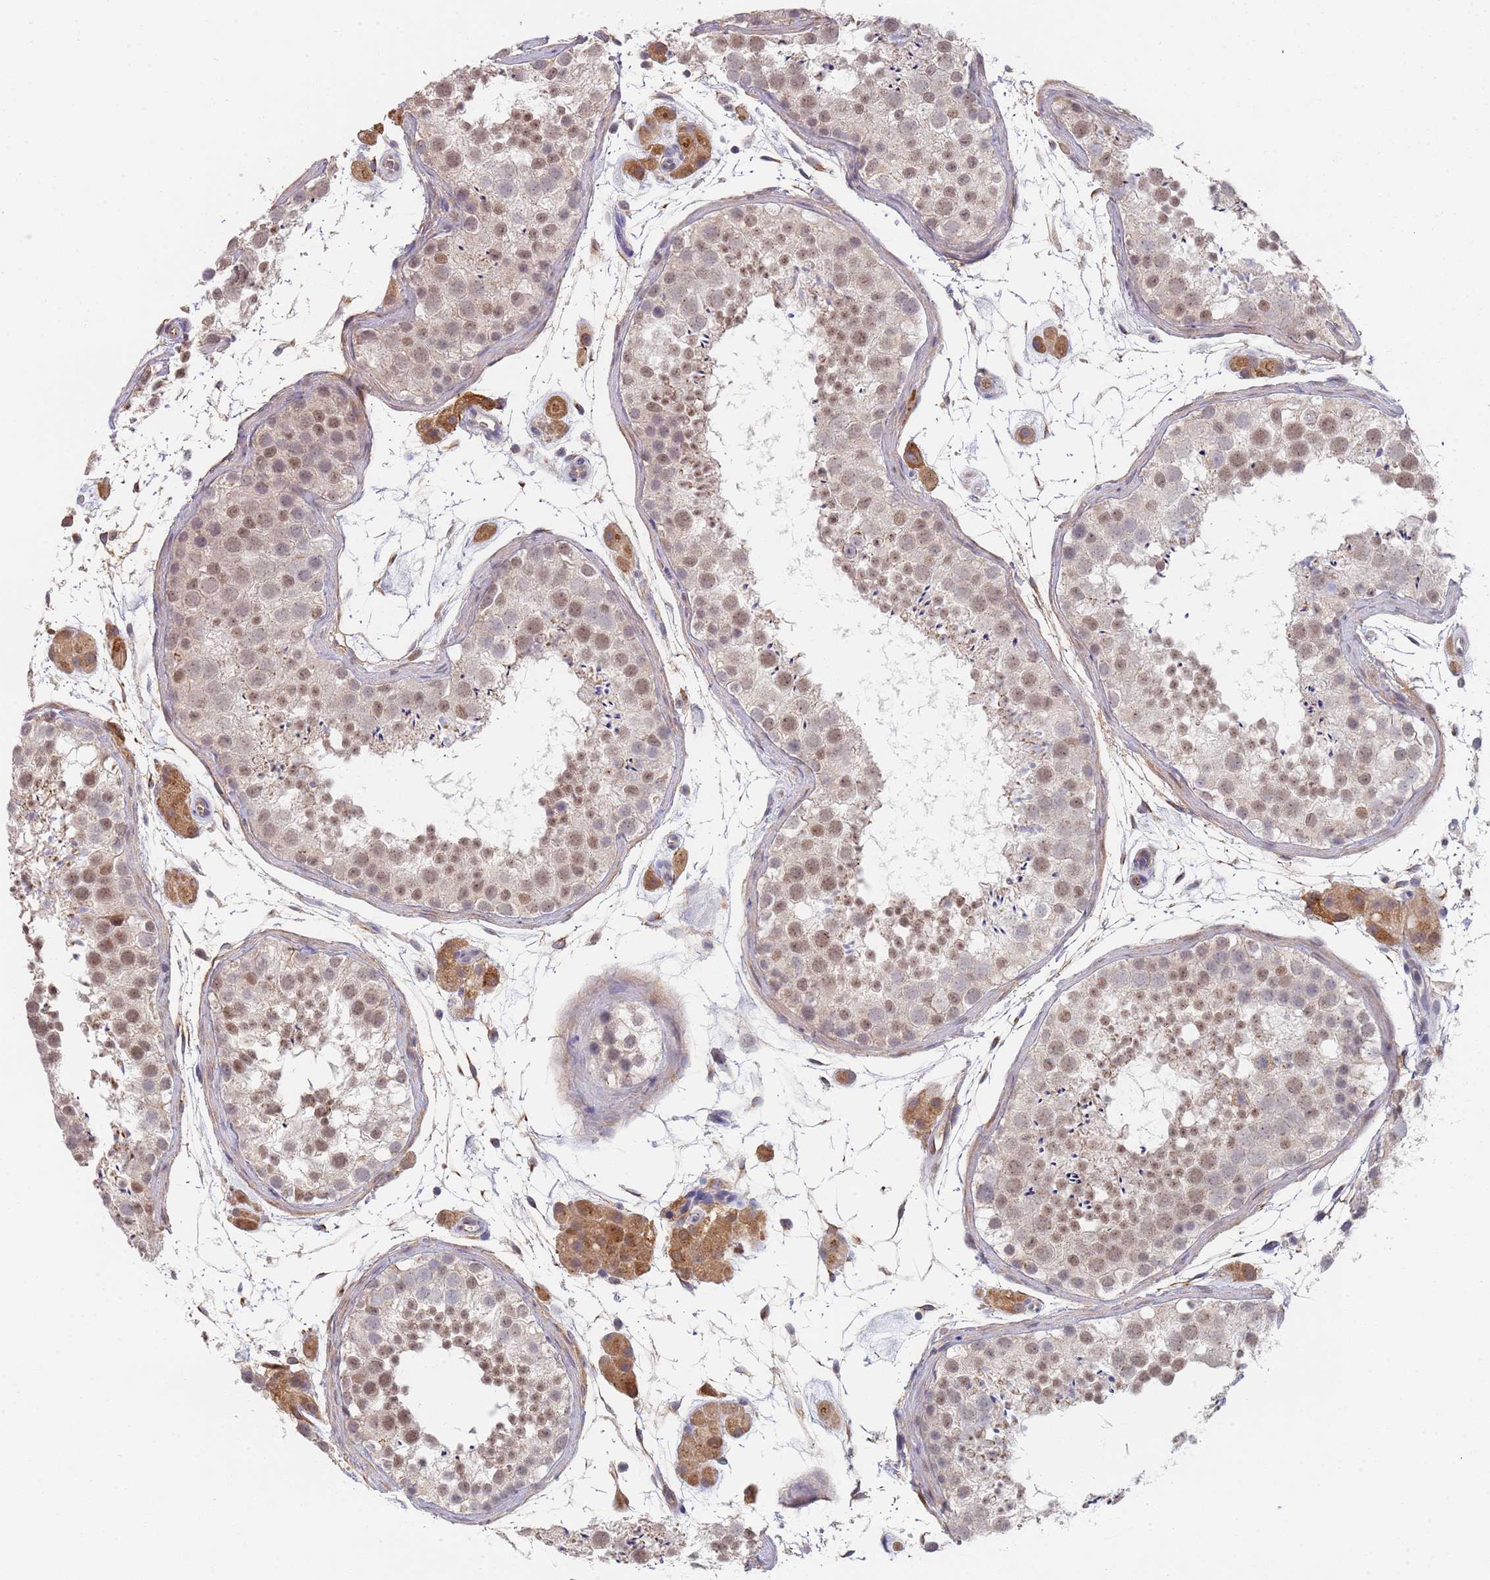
{"staining": {"intensity": "weak", "quantity": "25%-75%", "location": "nuclear"}, "tissue": "testis", "cell_type": "Cells in seminiferous ducts", "image_type": "normal", "snomed": [{"axis": "morphology", "description": "Normal tissue, NOS"}, {"axis": "topography", "description": "Testis"}], "caption": "IHC histopathology image of normal testis stained for a protein (brown), which exhibits low levels of weak nuclear positivity in about 25%-75% of cells in seminiferous ducts.", "gene": "B4GALT4", "patient": {"sex": "male", "age": 41}}